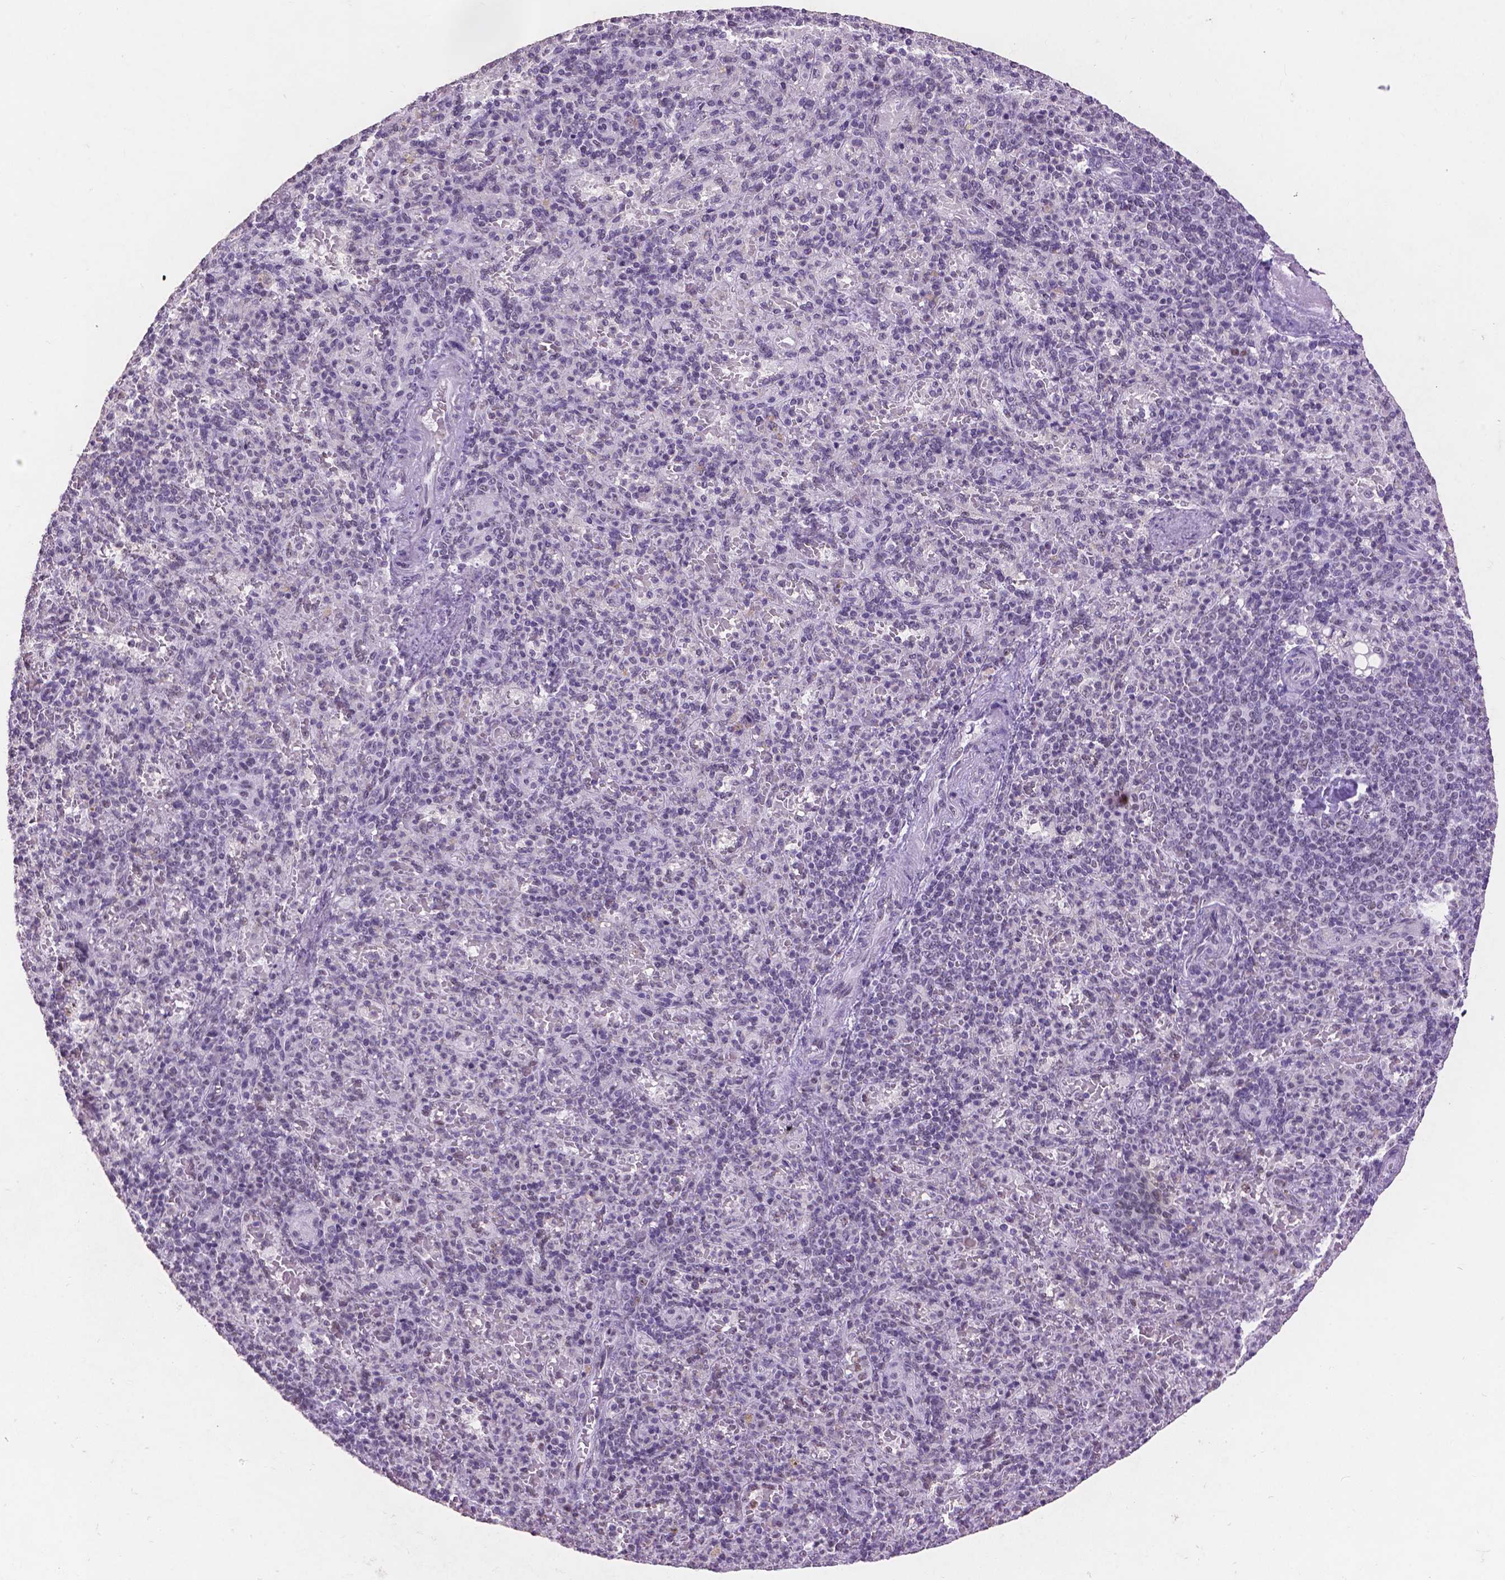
{"staining": {"intensity": "negative", "quantity": "none", "location": "none"}, "tissue": "spleen", "cell_type": "Cells in red pulp", "image_type": "normal", "snomed": [{"axis": "morphology", "description": "Normal tissue, NOS"}, {"axis": "topography", "description": "Spleen"}], "caption": "High power microscopy histopathology image of an IHC micrograph of normal spleen, revealing no significant positivity in cells in red pulp.", "gene": "COIL", "patient": {"sex": "female", "age": 74}}